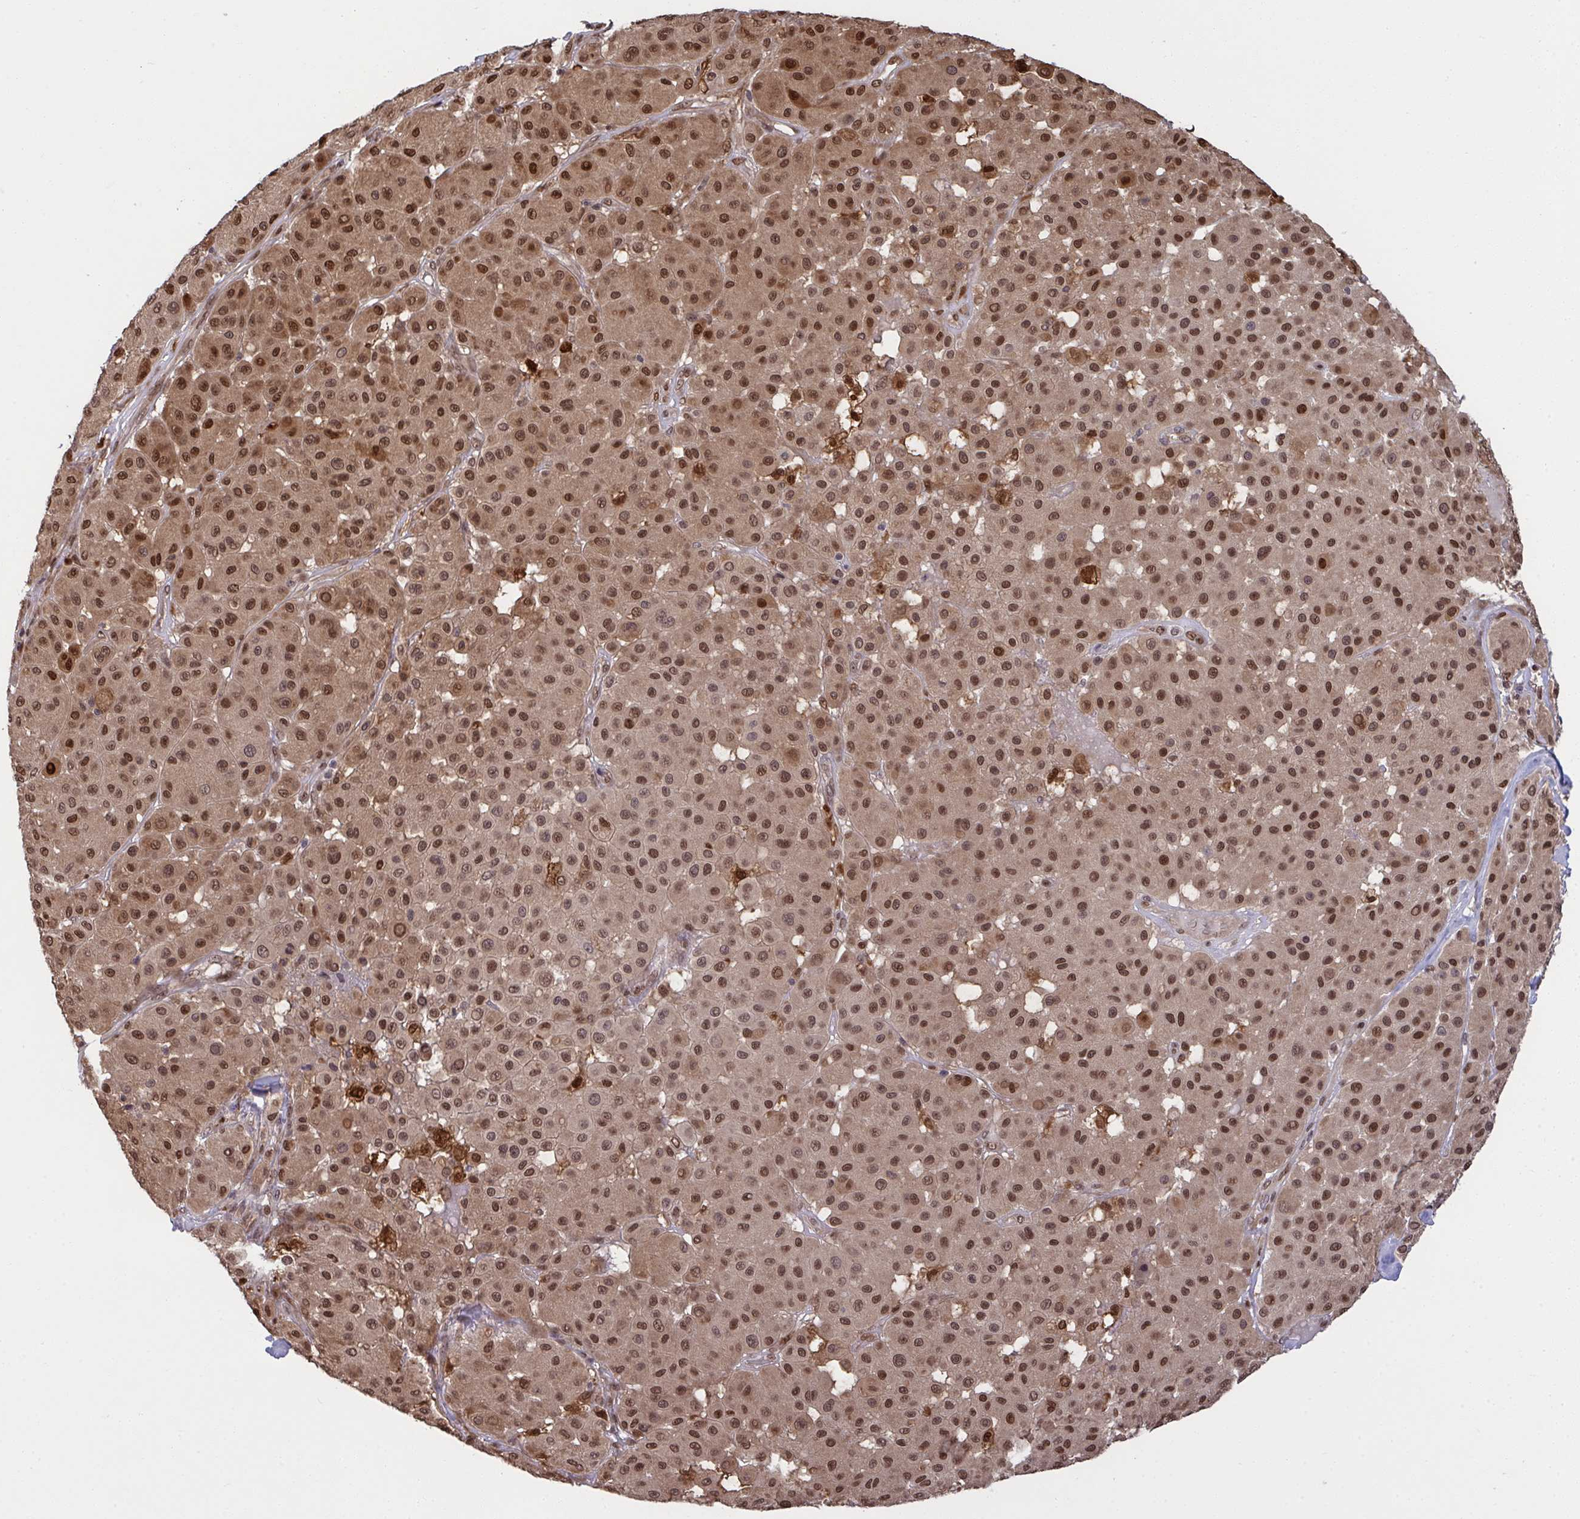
{"staining": {"intensity": "strong", "quantity": ">75%", "location": "cytoplasmic/membranous,nuclear"}, "tissue": "melanoma", "cell_type": "Tumor cells", "image_type": "cancer", "snomed": [{"axis": "morphology", "description": "Malignant melanoma, Metastatic site"}, {"axis": "topography", "description": "Smooth muscle"}], "caption": "IHC image of neoplastic tissue: human melanoma stained using immunohistochemistry (IHC) shows high levels of strong protein expression localized specifically in the cytoplasmic/membranous and nuclear of tumor cells, appearing as a cytoplasmic/membranous and nuclear brown color.", "gene": "UXT", "patient": {"sex": "male", "age": 41}}